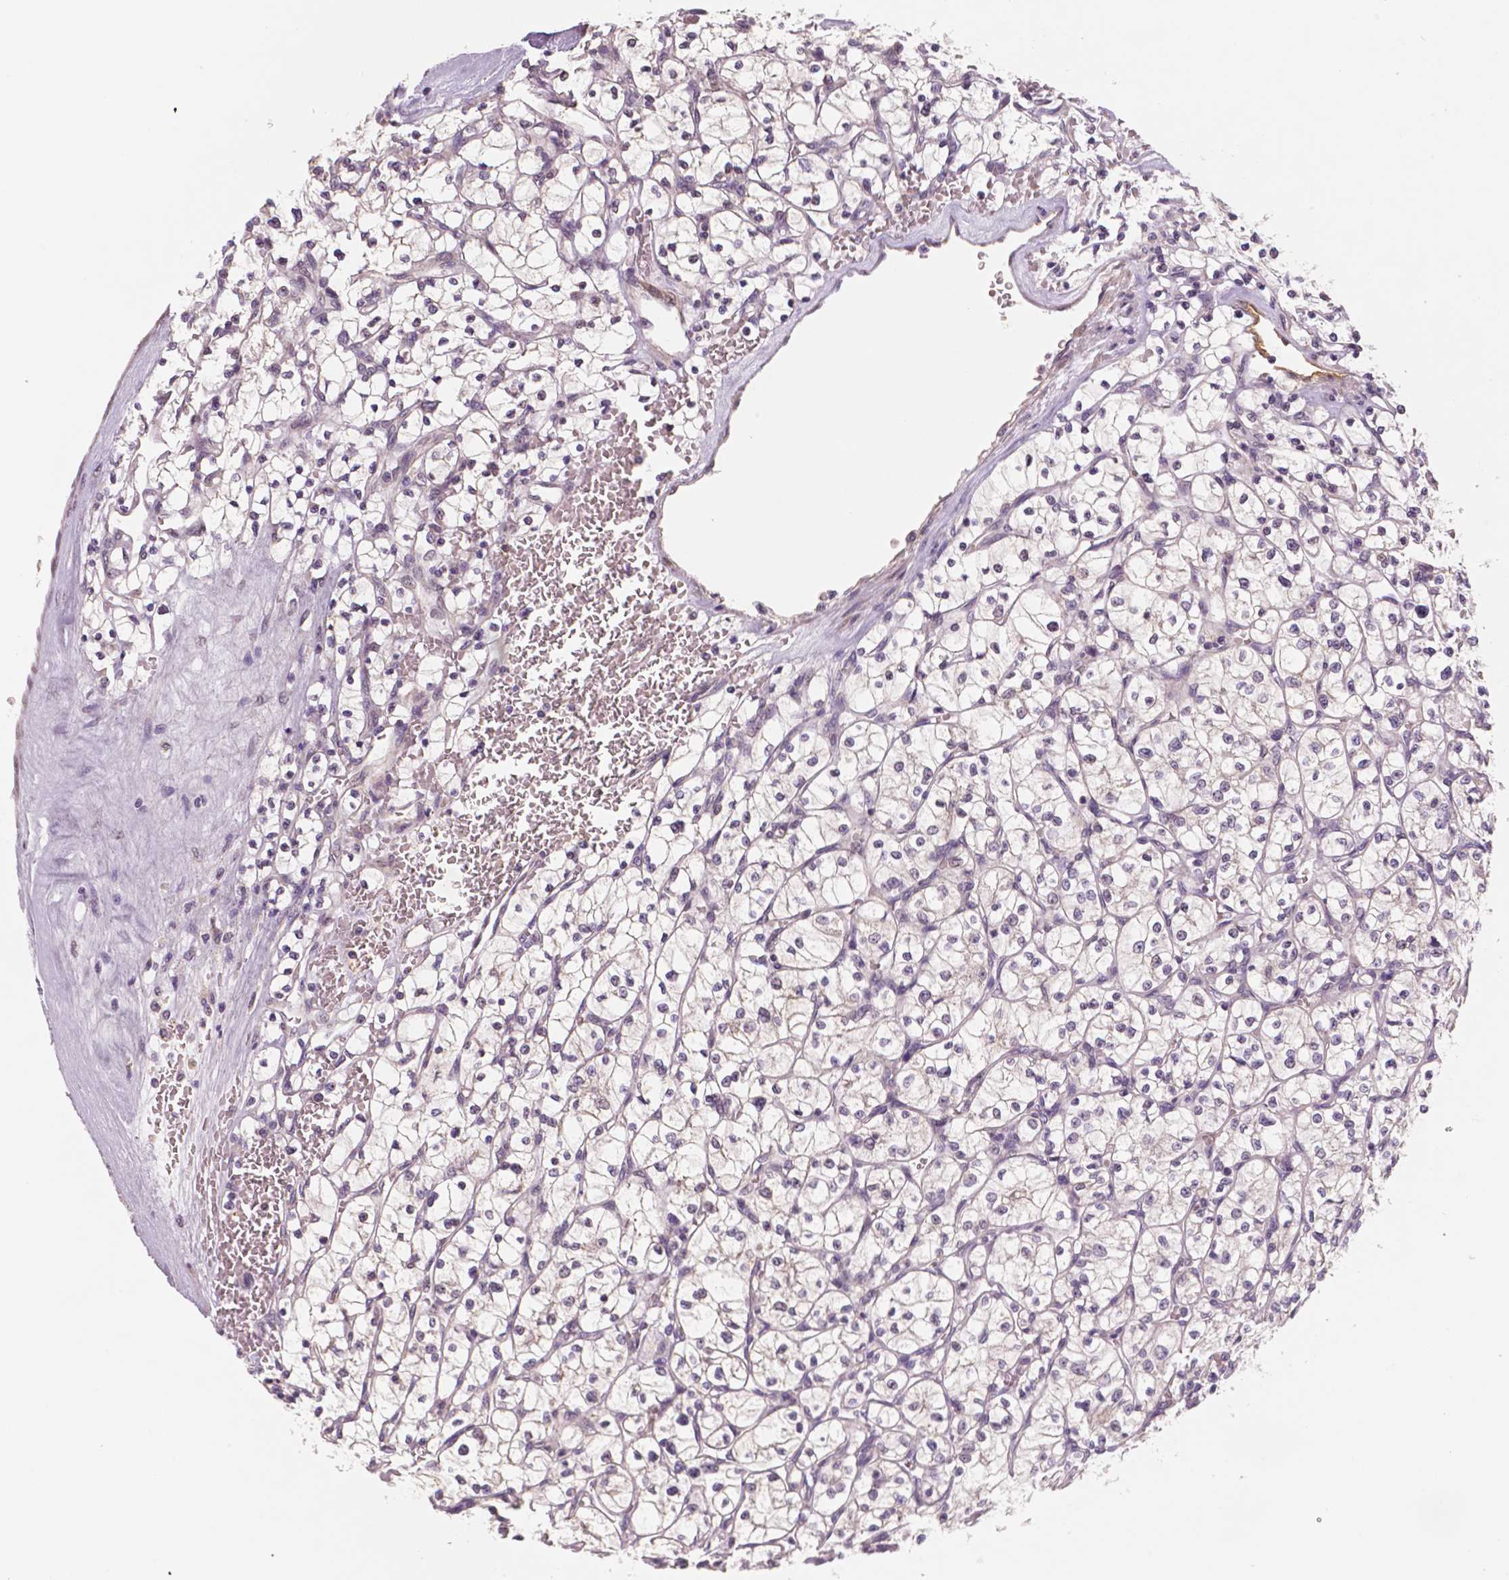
{"staining": {"intensity": "negative", "quantity": "none", "location": "none"}, "tissue": "renal cancer", "cell_type": "Tumor cells", "image_type": "cancer", "snomed": [{"axis": "morphology", "description": "Adenocarcinoma, NOS"}, {"axis": "topography", "description": "Kidney"}], "caption": "IHC micrograph of neoplastic tissue: human renal cancer stained with DAB demonstrates no significant protein staining in tumor cells.", "gene": "STAT3", "patient": {"sex": "female", "age": 64}}